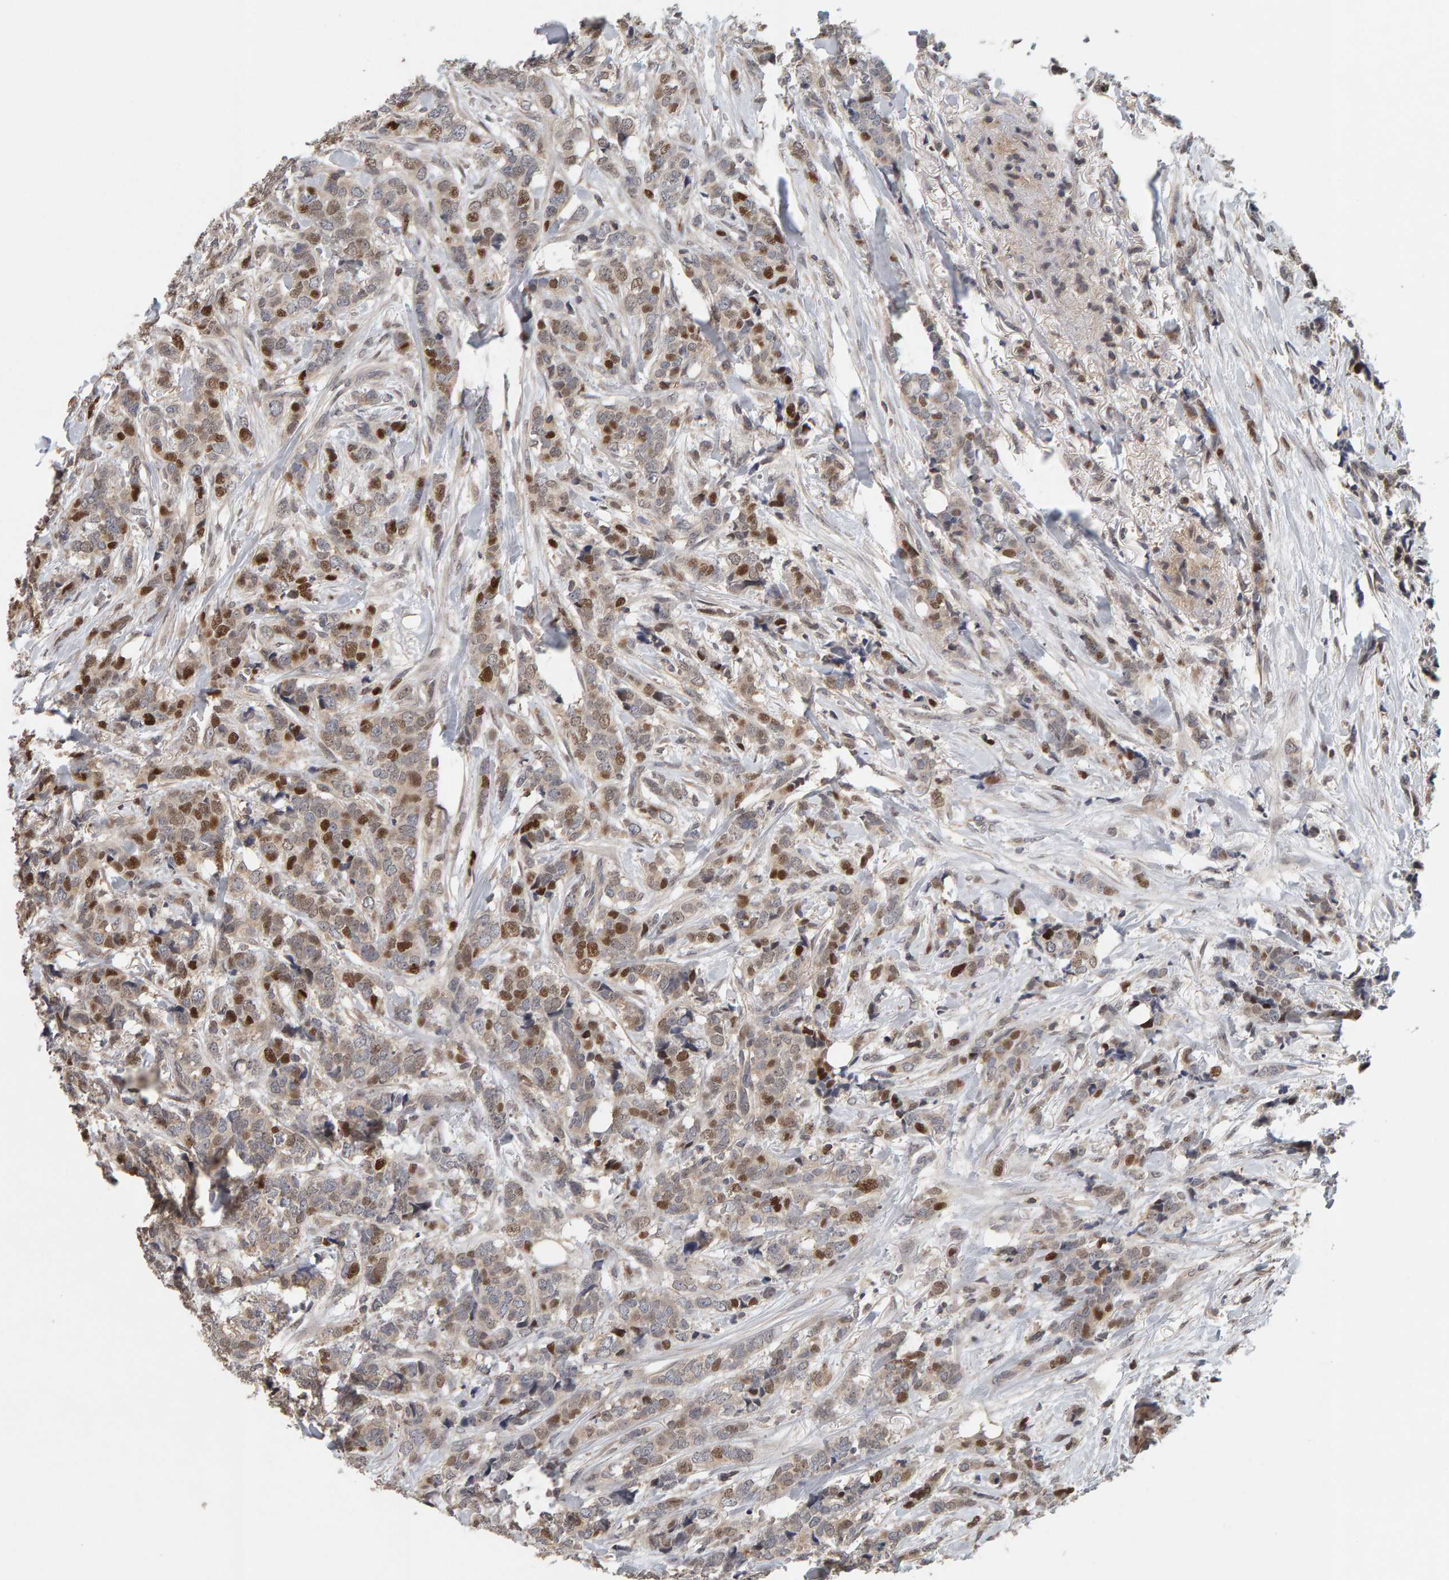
{"staining": {"intensity": "moderate", "quantity": "25%-75%", "location": "nuclear"}, "tissue": "breast cancer", "cell_type": "Tumor cells", "image_type": "cancer", "snomed": [{"axis": "morphology", "description": "Lobular carcinoma"}, {"axis": "topography", "description": "Skin"}, {"axis": "topography", "description": "Breast"}], "caption": "Lobular carcinoma (breast) stained with a protein marker exhibits moderate staining in tumor cells.", "gene": "TEFM", "patient": {"sex": "female", "age": 46}}